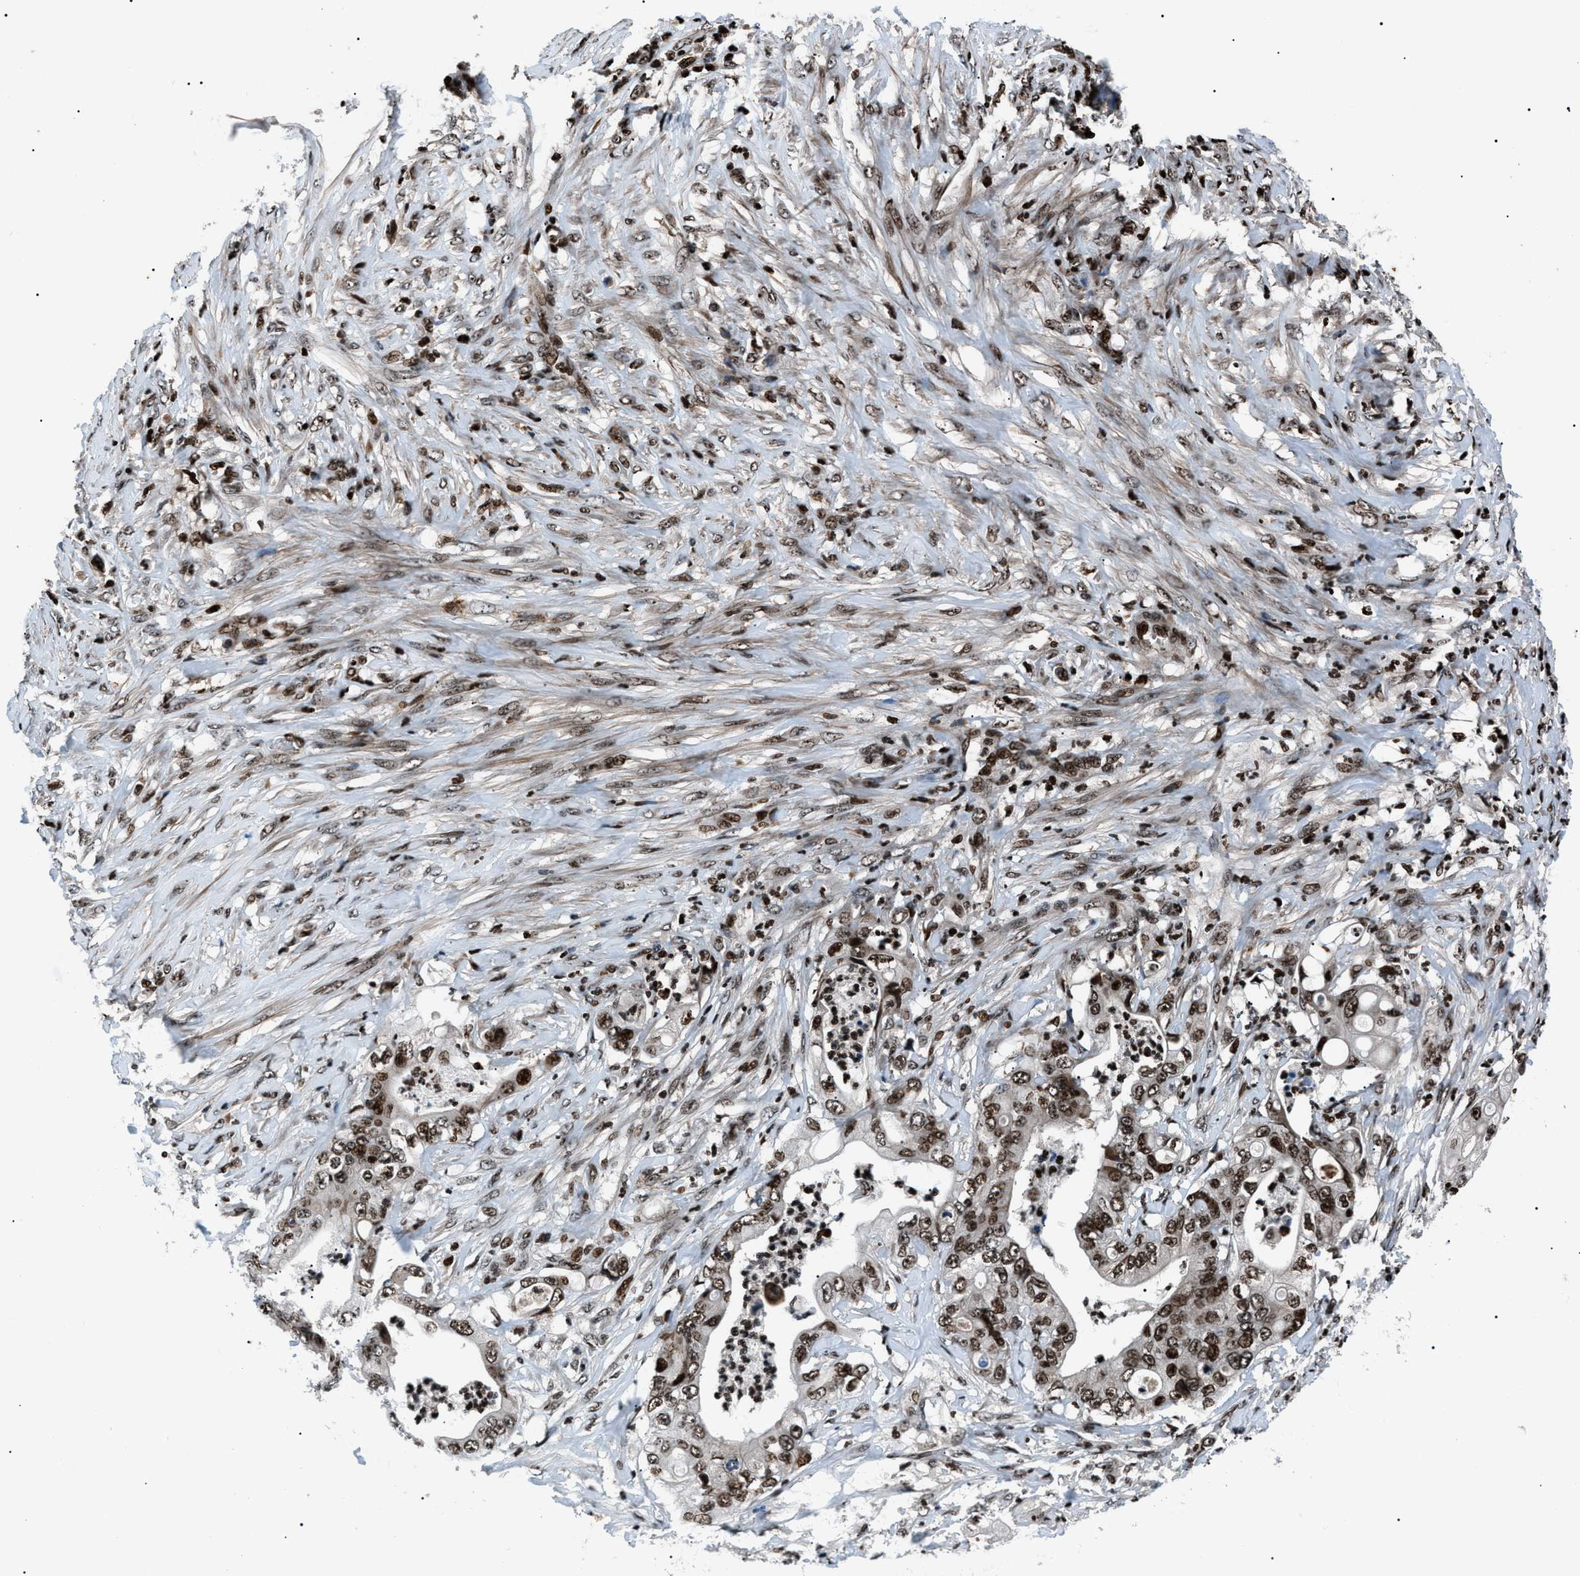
{"staining": {"intensity": "moderate", "quantity": ">75%", "location": "nuclear"}, "tissue": "stomach cancer", "cell_type": "Tumor cells", "image_type": "cancer", "snomed": [{"axis": "morphology", "description": "Adenocarcinoma, NOS"}, {"axis": "topography", "description": "Stomach"}], "caption": "Immunohistochemistry (DAB (3,3'-diaminobenzidine)) staining of human stomach cancer displays moderate nuclear protein staining in approximately >75% of tumor cells.", "gene": "PRKX", "patient": {"sex": "female", "age": 73}}